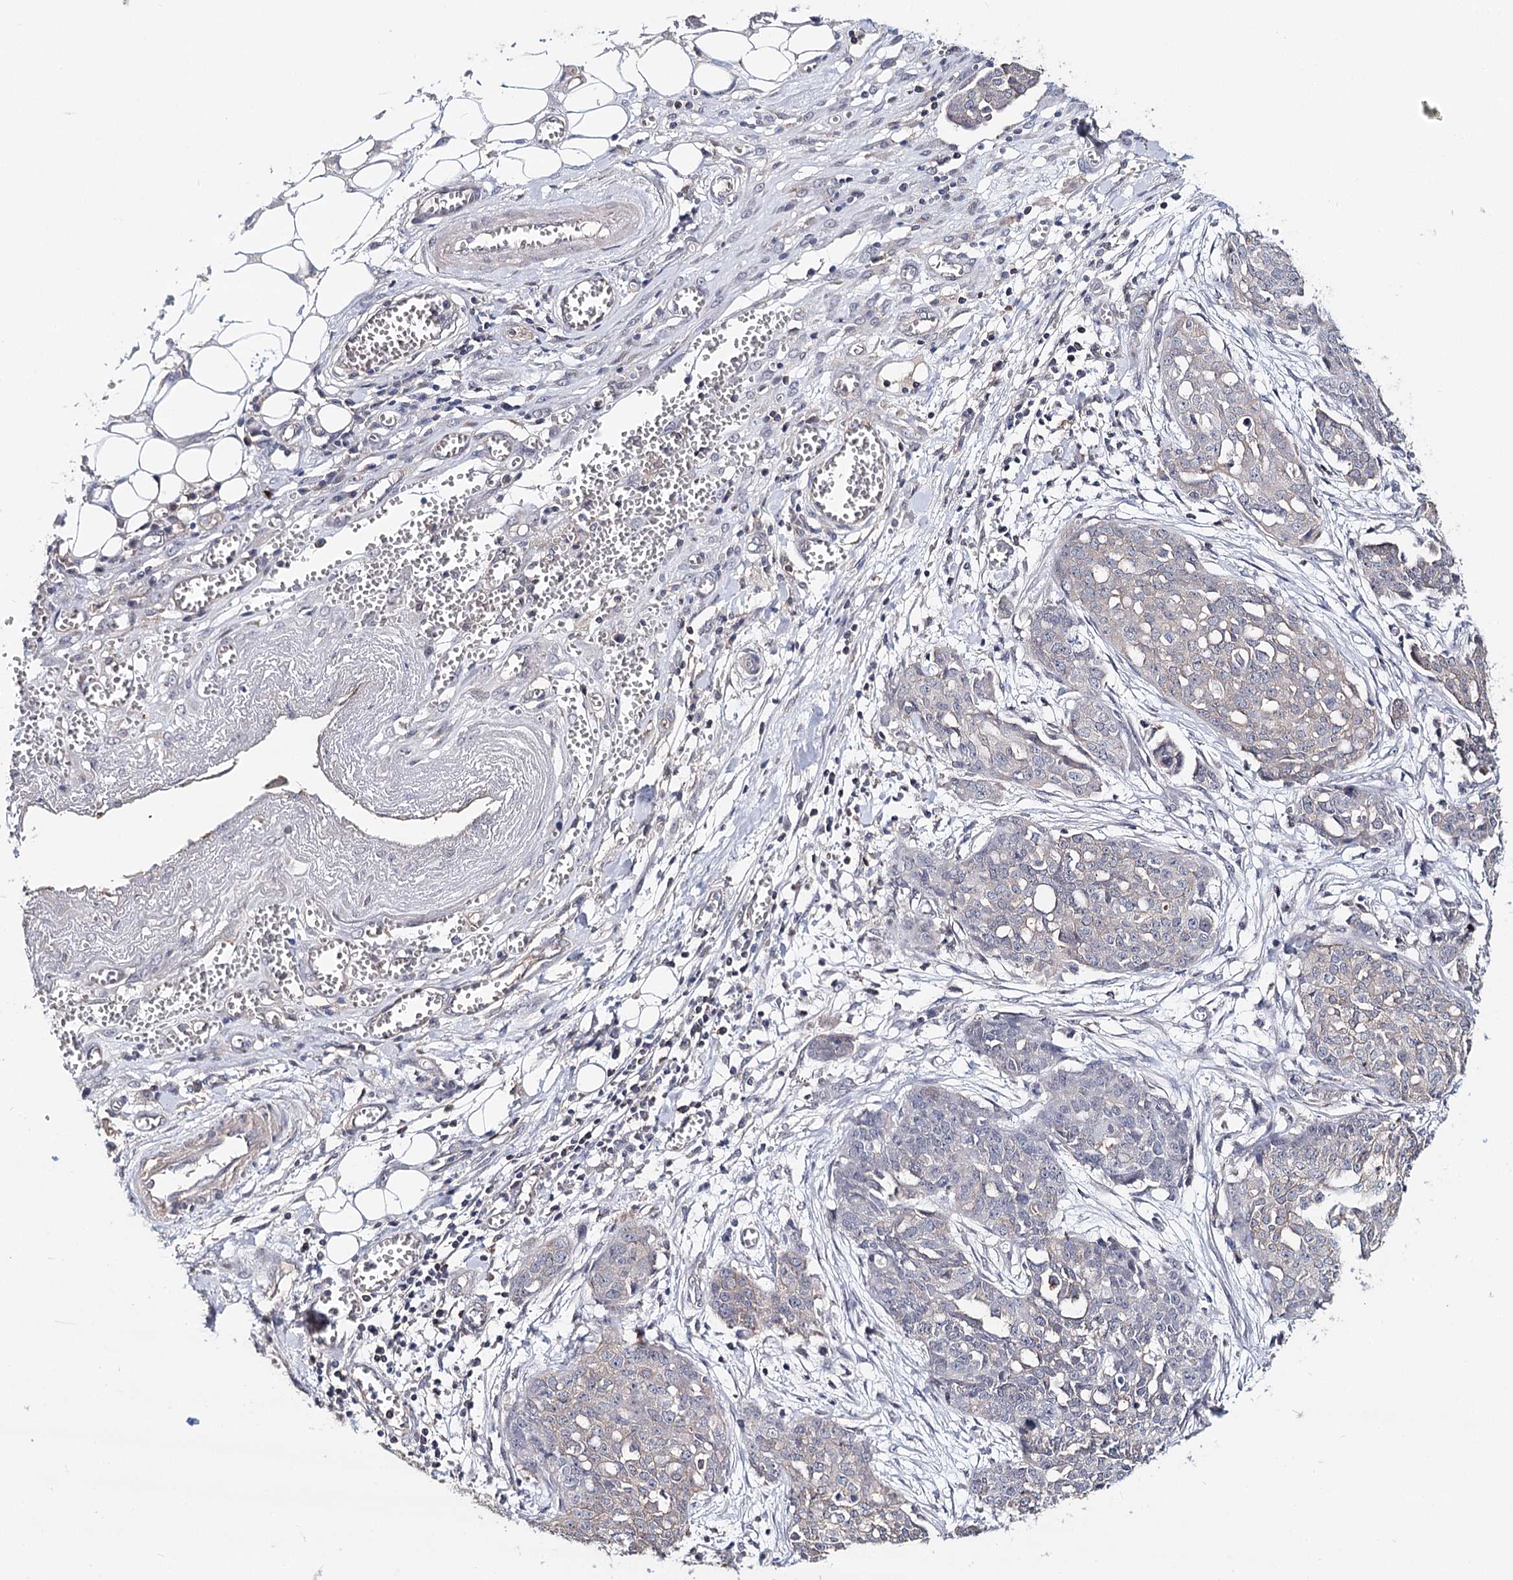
{"staining": {"intensity": "negative", "quantity": "none", "location": "none"}, "tissue": "ovarian cancer", "cell_type": "Tumor cells", "image_type": "cancer", "snomed": [{"axis": "morphology", "description": "Cystadenocarcinoma, serous, NOS"}, {"axis": "topography", "description": "Soft tissue"}, {"axis": "topography", "description": "Ovary"}], "caption": "This is an immunohistochemistry photomicrograph of human ovarian cancer. There is no expression in tumor cells.", "gene": "TMEM218", "patient": {"sex": "female", "age": 57}}